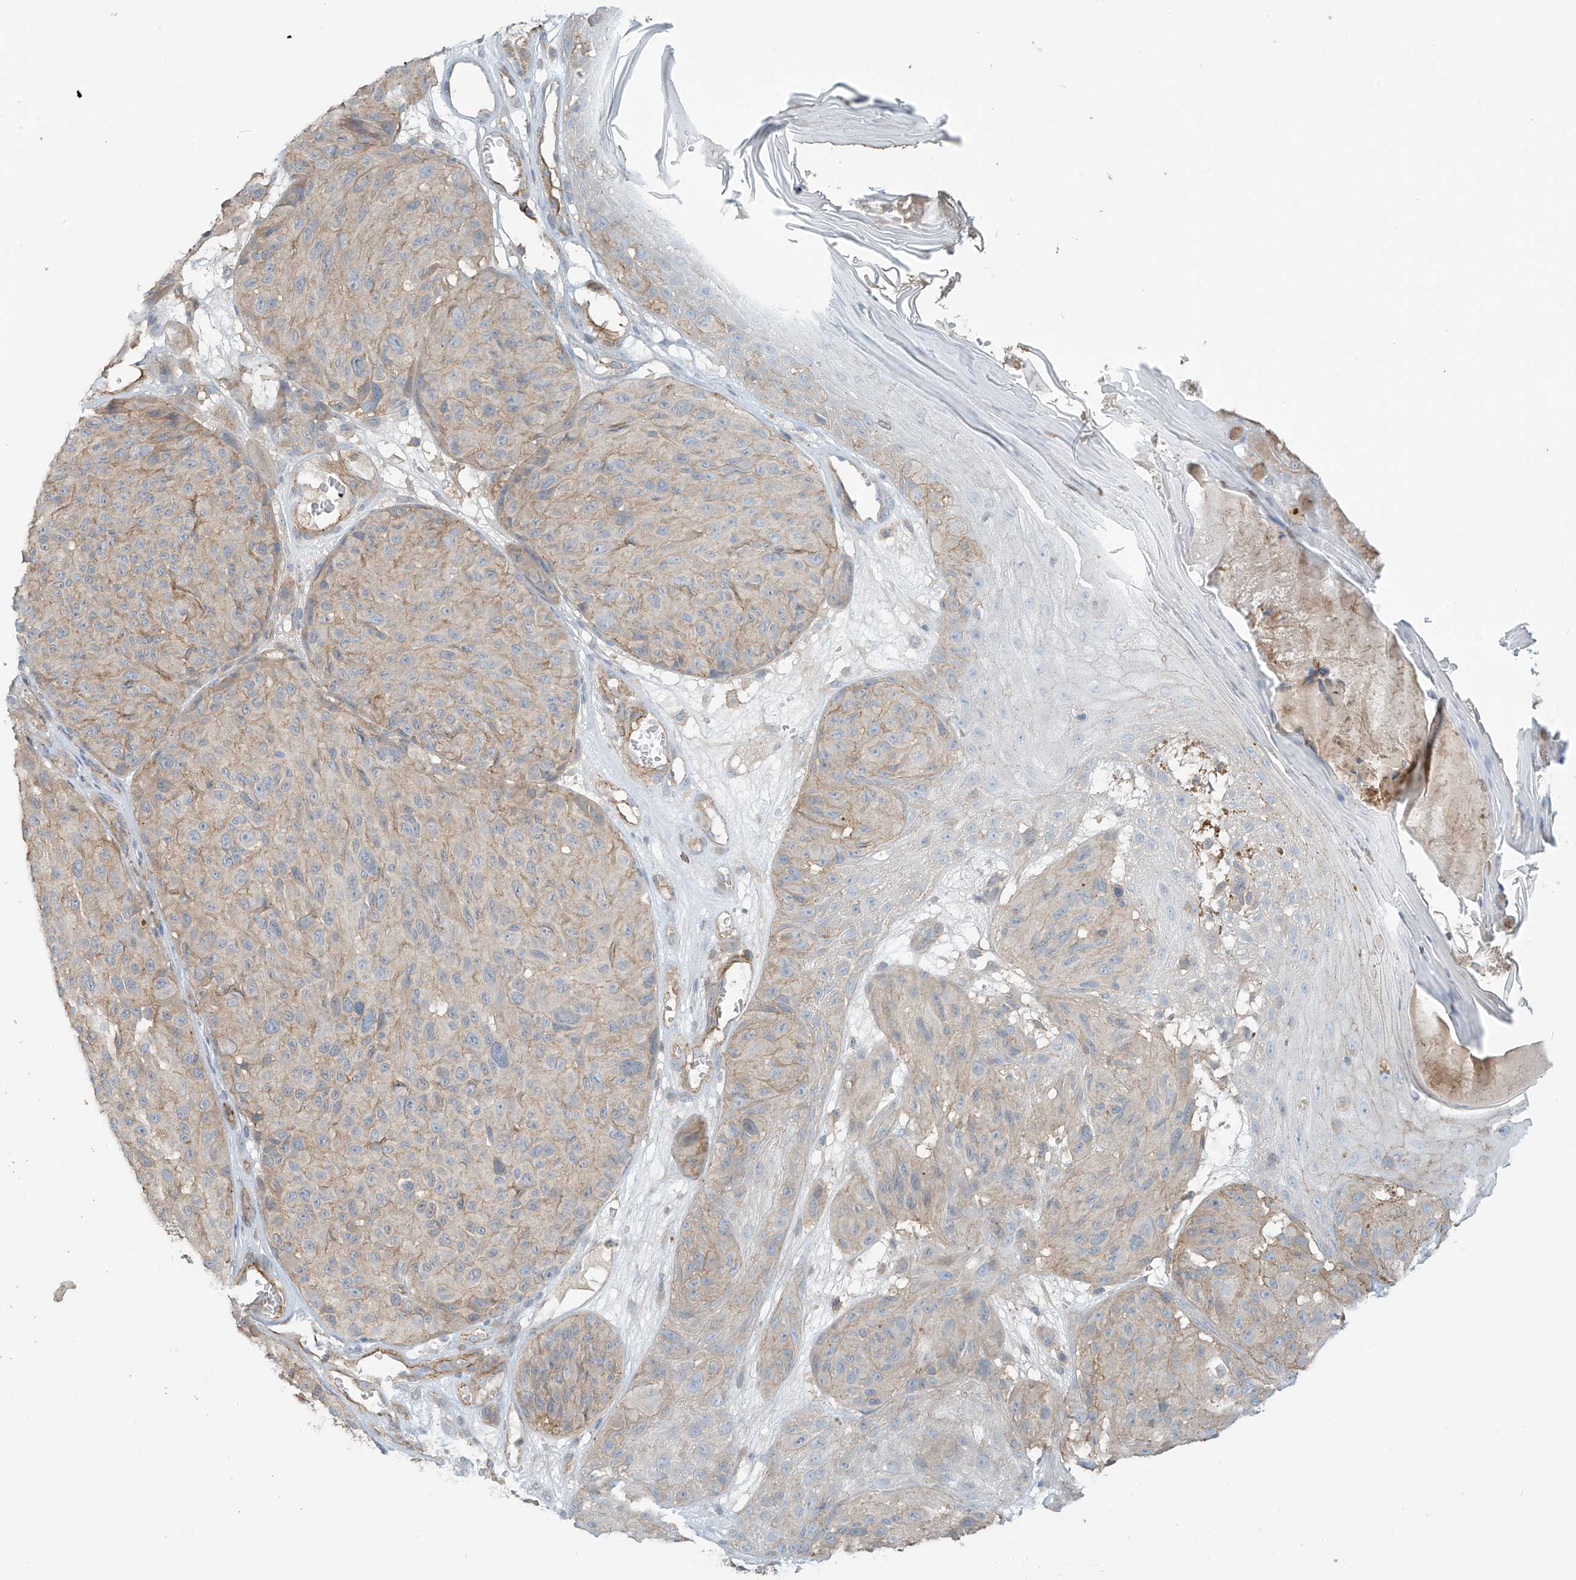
{"staining": {"intensity": "weak", "quantity": "<25%", "location": "cytoplasmic/membranous"}, "tissue": "melanoma", "cell_type": "Tumor cells", "image_type": "cancer", "snomed": [{"axis": "morphology", "description": "Malignant melanoma, NOS"}, {"axis": "topography", "description": "Skin"}], "caption": "Human melanoma stained for a protein using IHC exhibits no staining in tumor cells.", "gene": "SLC9A2", "patient": {"sex": "male", "age": 83}}